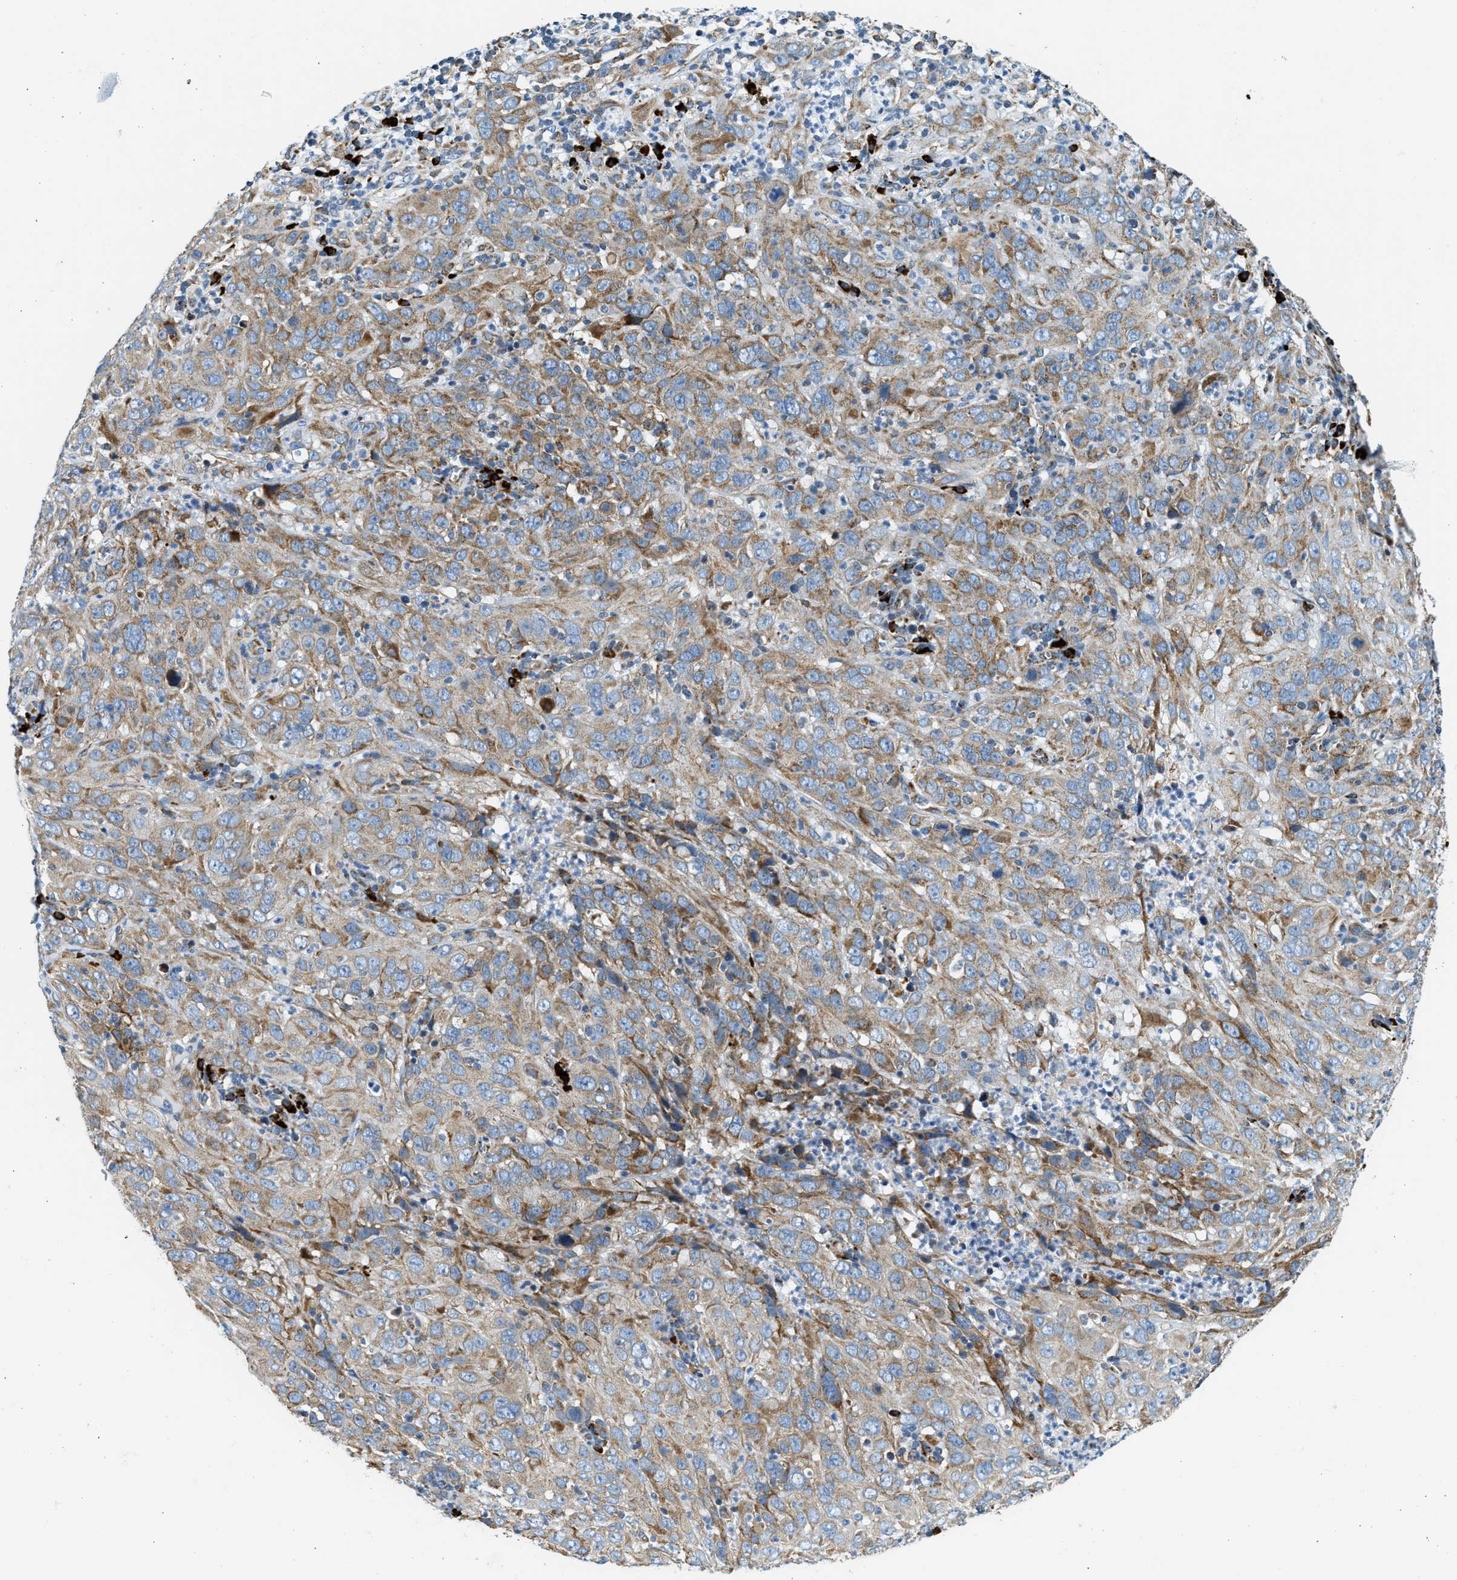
{"staining": {"intensity": "moderate", "quantity": ">75%", "location": "cytoplasmic/membranous"}, "tissue": "cervical cancer", "cell_type": "Tumor cells", "image_type": "cancer", "snomed": [{"axis": "morphology", "description": "Squamous cell carcinoma, NOS"}, {"axis": "topography", "description": "Cervix"}], "caption": "The immunohistochemical stain highlights moderate cytoplasmic/membranous expression in tumor cells of cervical cancer tissue. Nuclei are stained in blue.", "gene": "KCNMB3", "patient": {"sex": "female", "age": 32}}